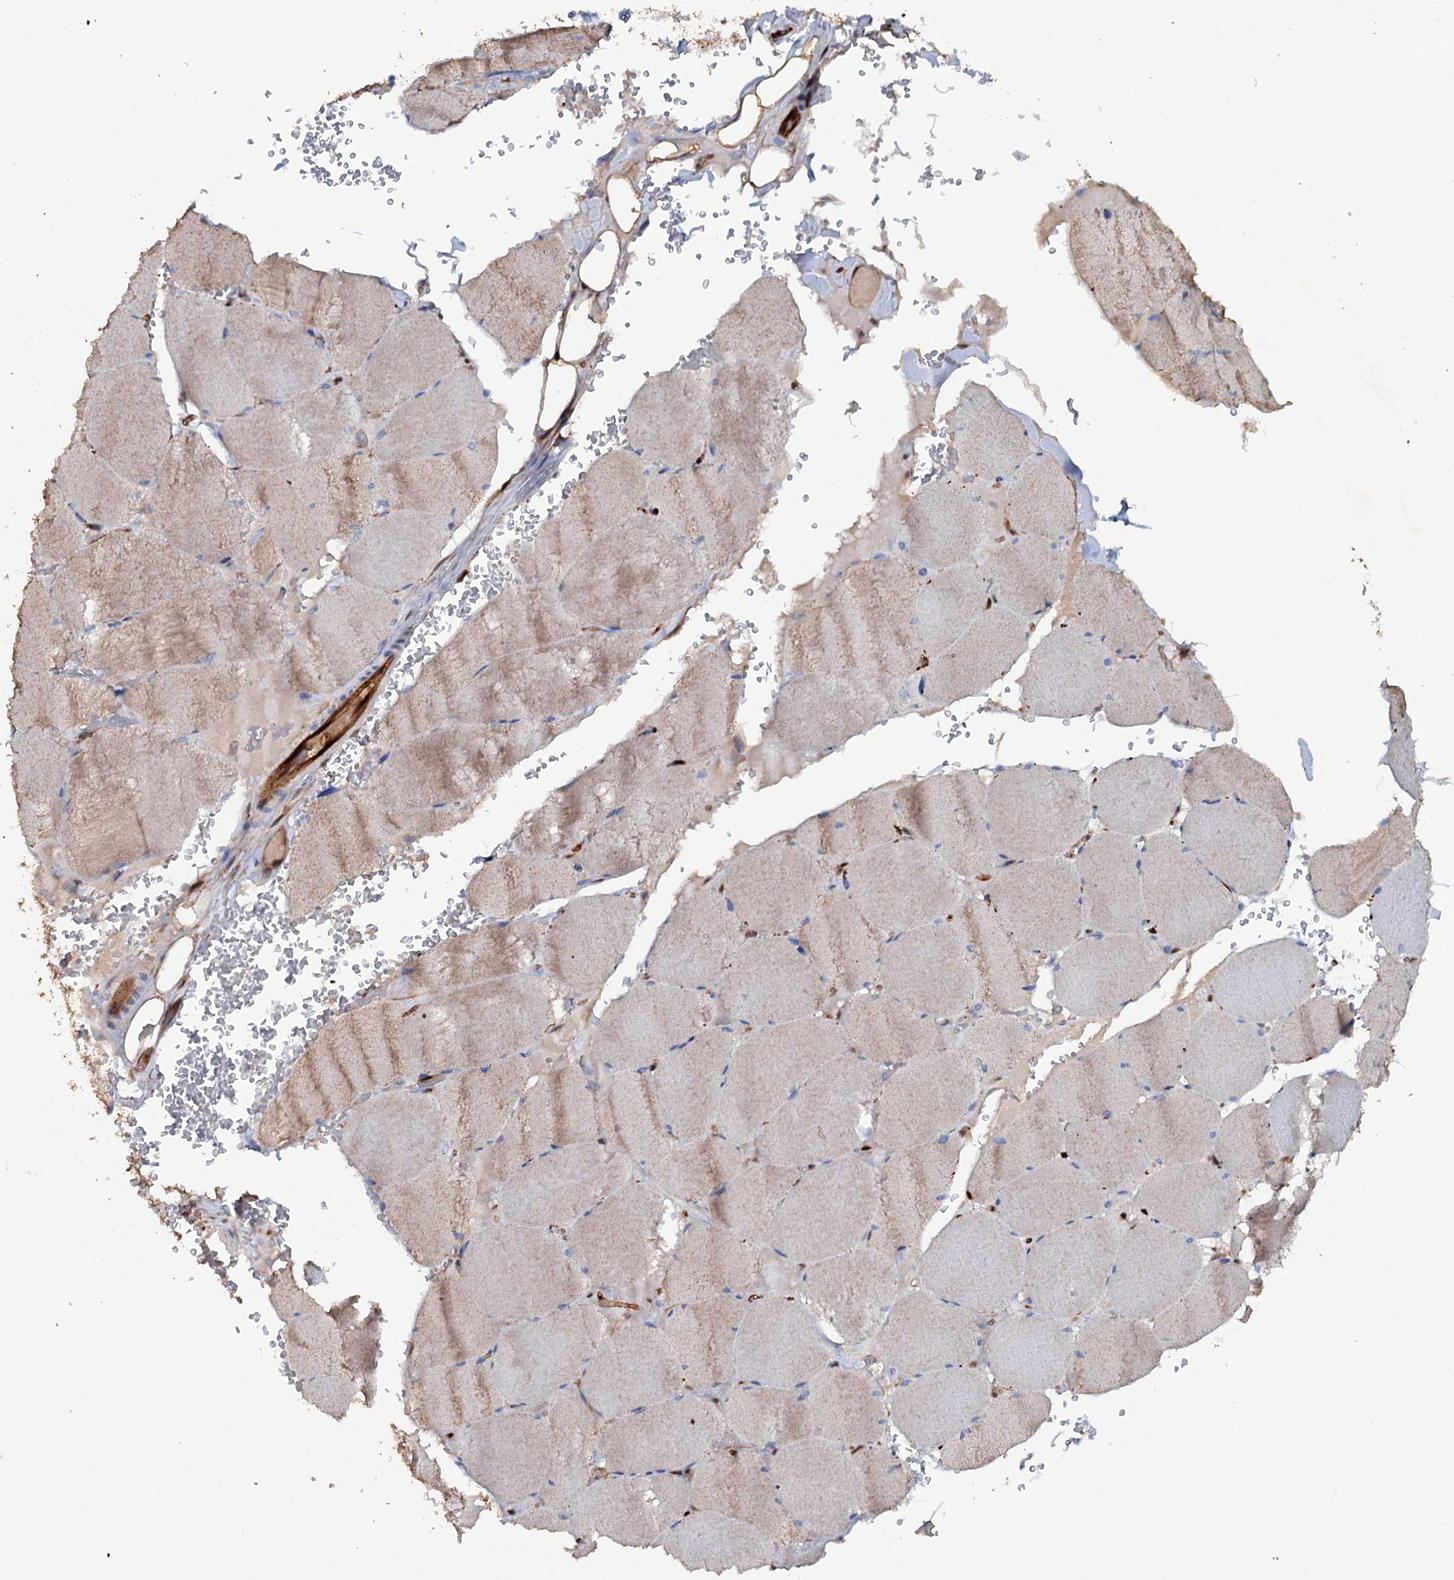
{"staining": {"intensity": "weak", "quantity": "25%-75%", "location": "cytoplasmic/membranous"}, "tissue": "skeletal muscle", "cell_type": "Myocytes", "image_type": "normal", "snomed": [{"axis": "morphology", "description": "Normal tissue, NOS"}, {"axis": "topography", "description": "Skeletal muscle"}, {"axis": "topography", "description": "Head-Neck"}], "caption": "Normal skeletal muscle displays weak cytoplasmic/membranous staining in about 25%-75% of myocytes, visualized by immunohistochemistry.", "gene": "IL17RD", "patient": {"sex": "male", "age": 66}}